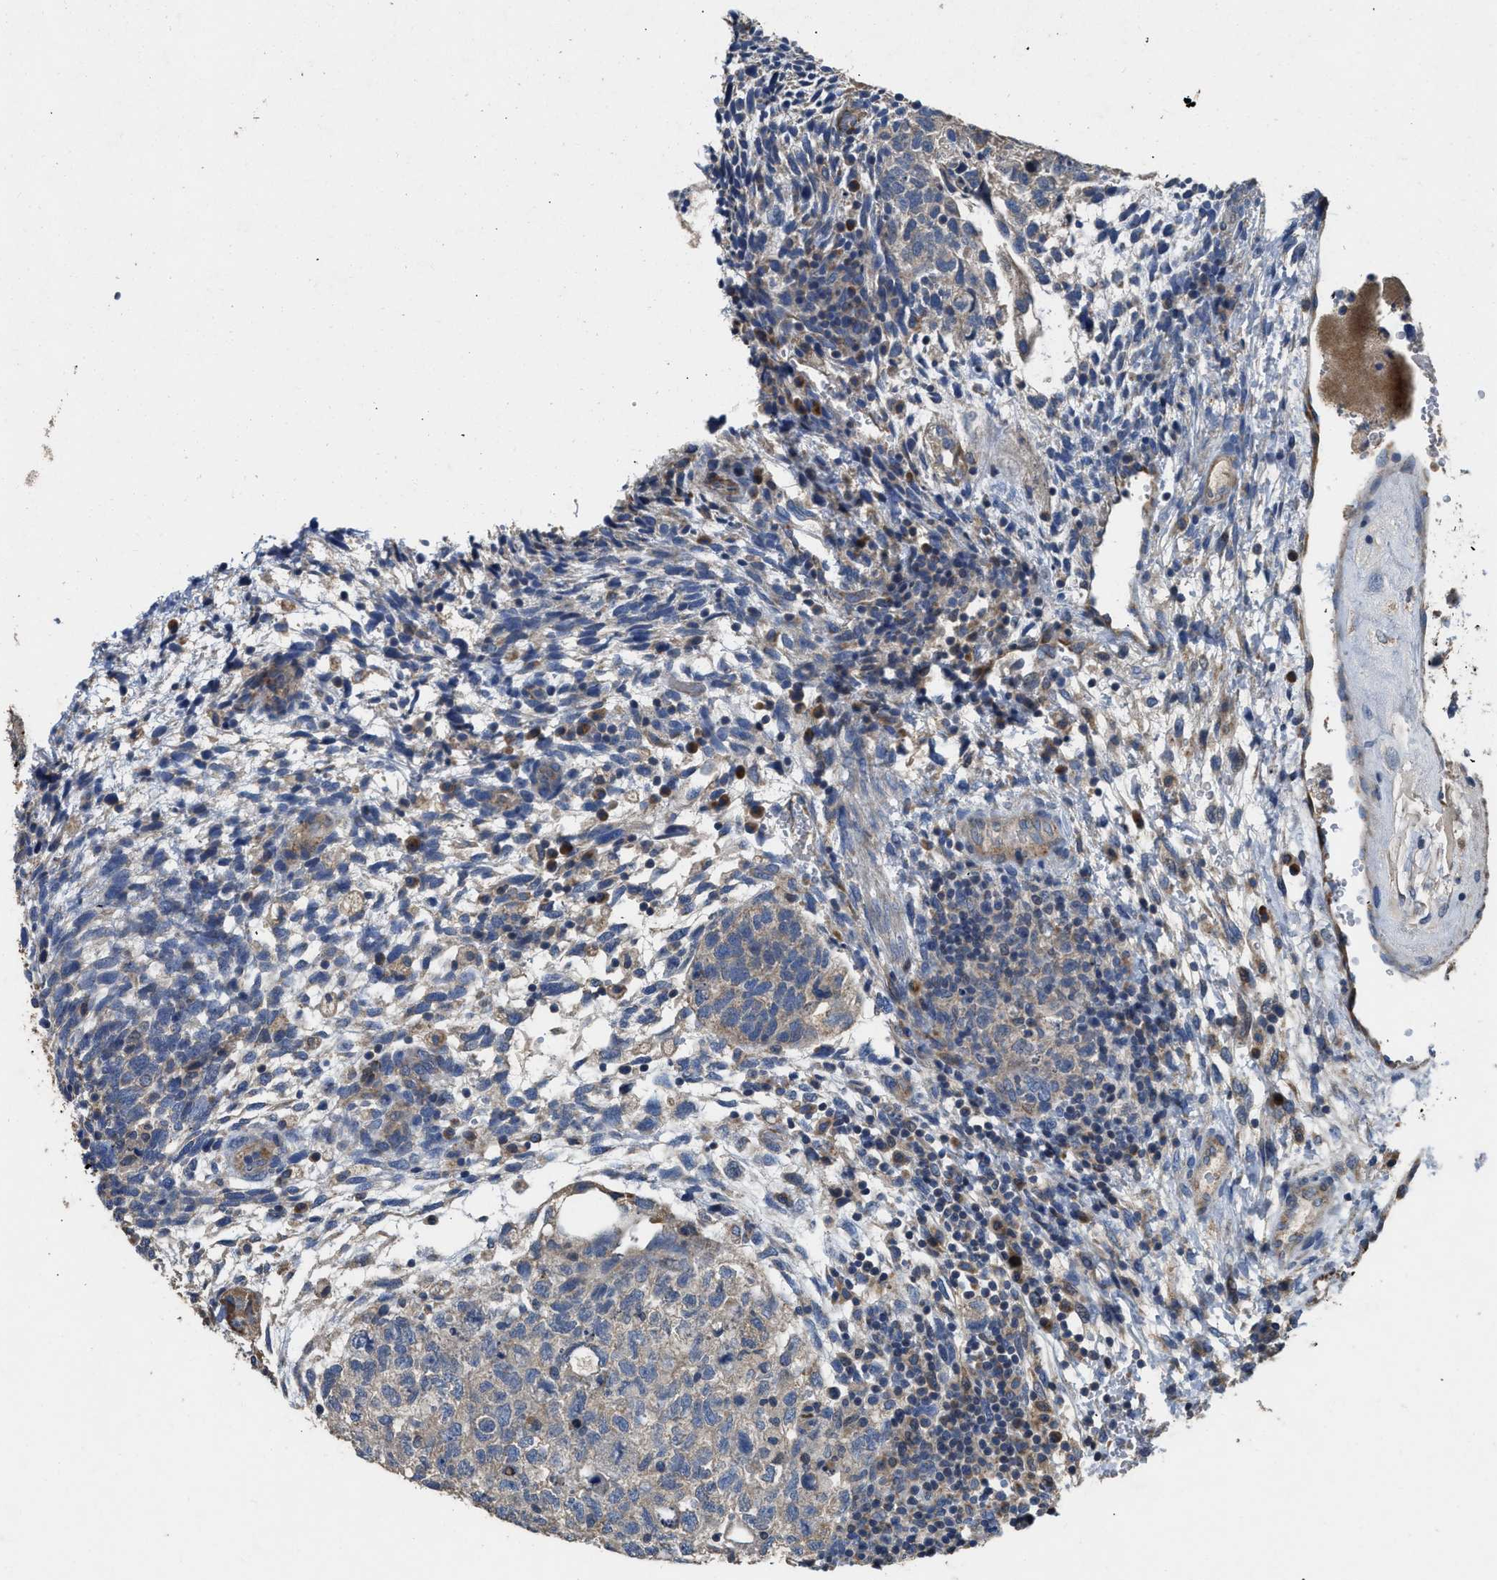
{"staining": {"intensity": "weak", "quantity": "<25%", "location": "cytoplasmic/membranous"}, "tissue": "testis cancer", "cell_type": "Tumor cells", "image_type": "cancer", "snomed": [{"axis": "morphology", "description": "Carcinoma, Embryonal, NOS"}, {"axis": "topography", "description": "Testis"}], "caption": "Tumor cells are negative for brown protein staining in embryonal carcinoma (testis).", "gene": "TMEM150A", "patient": {"sex": "male", "age": 36}}